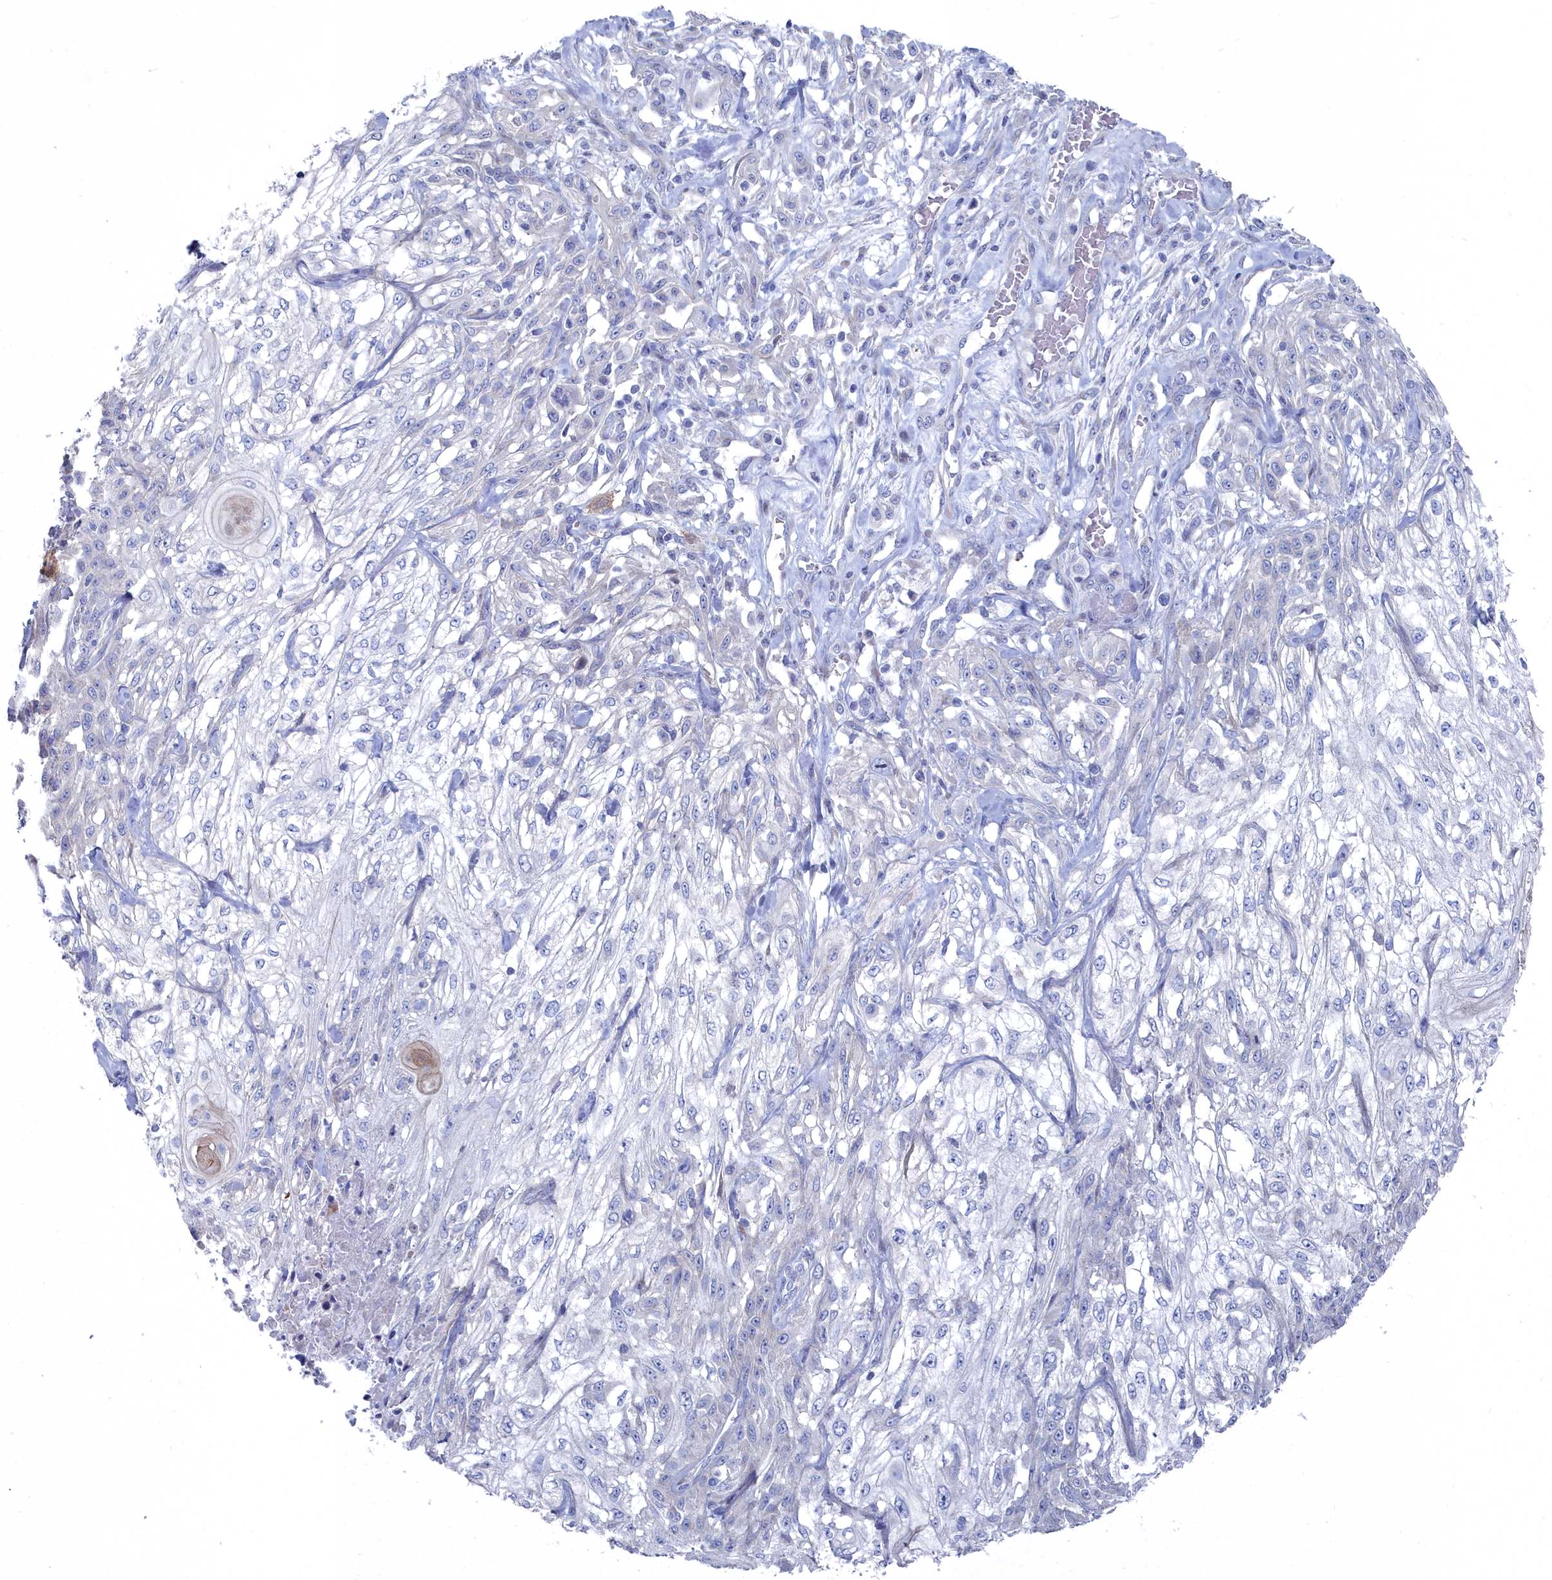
{"staining": {"intensity": "negative", "quantity": "none", "location": "none"}, "tissue": "skin cancer", "cell_type": "Tumor cells", "image_type": "cancer", "snomed": [{"axis": "morphology", "description": "Squamous cell carcinoma, NOS"}, {"axis": "morphology", "description": "Squamous cell carcinoma, metastatic, NOS"}, {"axis": "topography", "description": "Skin"}, {"axis": "topography", "description": "Lymph node"}], "caption": "Skin cancer was stained to show a protein in brown. There is no significant expression in tumor cells.", "gene": "SHISAL2A", "patient": {"sex": "male", "age": 75}}